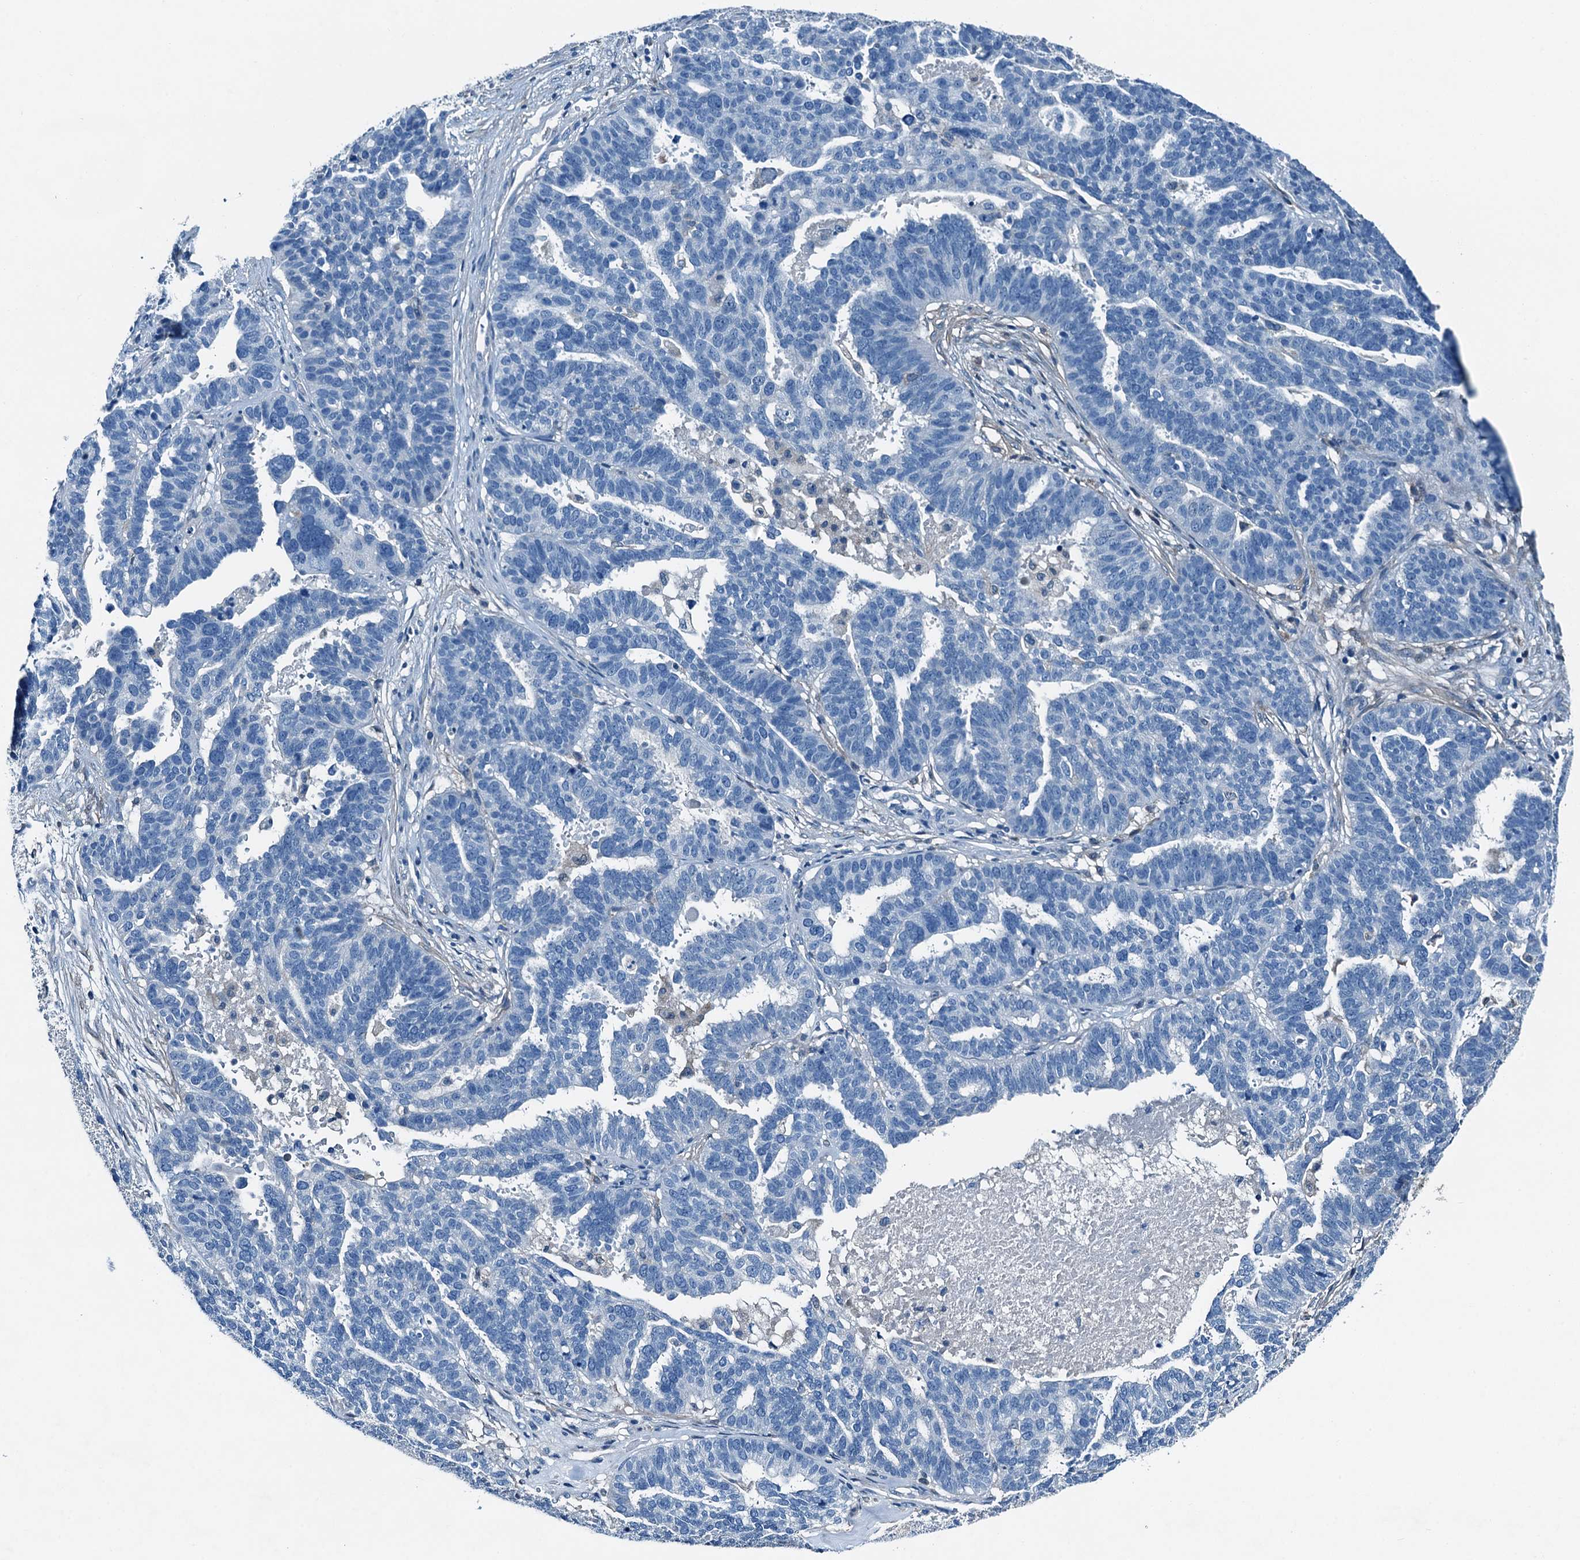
{"staining": {"intensity": "negative", "quantity": "none", "location": "none"}, "tissue": "ovarian cancer", "cell_type": "Tumor cells", "image_type": "cancer", "snomed": [{"axis": "morphology", "description": "Cystadenocarcinoma, serous, NOS"}, {"axis": "topography", "description": "Ovary"}], "caption": "Tumor cells are negative for protein expression in human ovarian serous cystadenocarcinoma.", "gene": "RAB3IL1", "patient": {"sex": "female", "age": 59}}